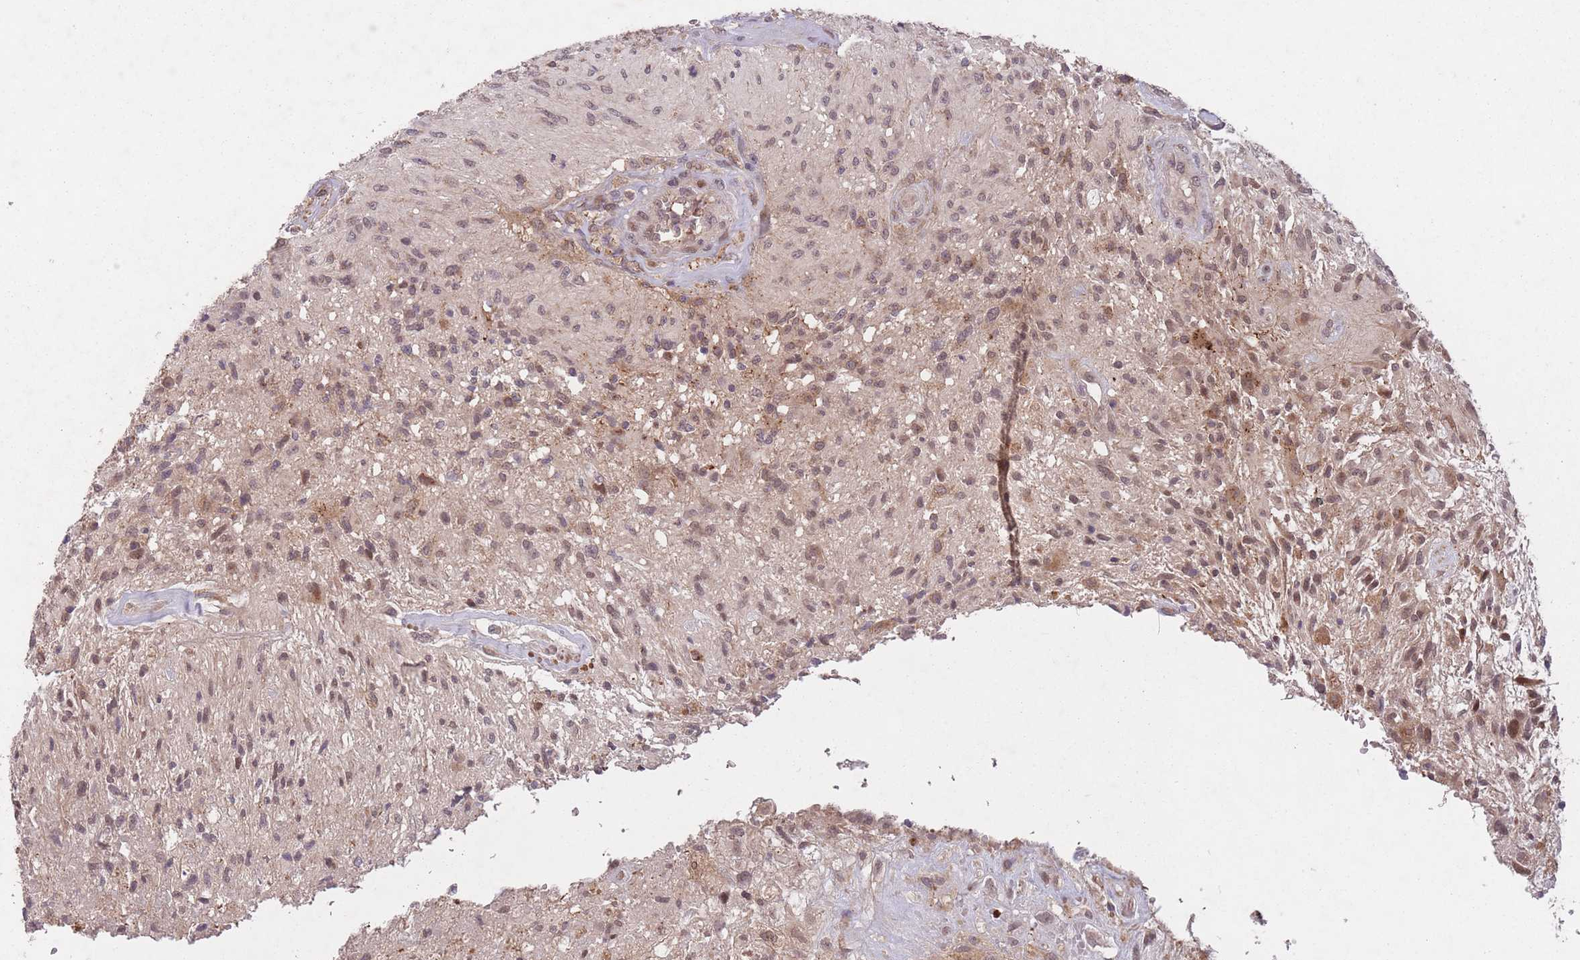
{"staining": {"intensity": "moderate", "quantity": "25%-75%", "location": "cytoplasmic/membranous,nuclear"}, "tissue": "glioma", "cell_type": "Tumor cells", "image_type": "cancer", "snomed": [{"axis": "morphology", "description": "Glioma, malignant, High grade"}, {"axis": "topography", "description": "Brain"}], "caption": "High-power microscopy captured an IHC histopathology image of glioma, revealing moderate cytoplasmic/membranous and nuclear positivity in about 25%-75% of tumor cells. (DAB IHC, brown staining for protein, blue staining for nuclei).", "gene": "SECTM1", "patient": {"sex": "male", "age": 56}}